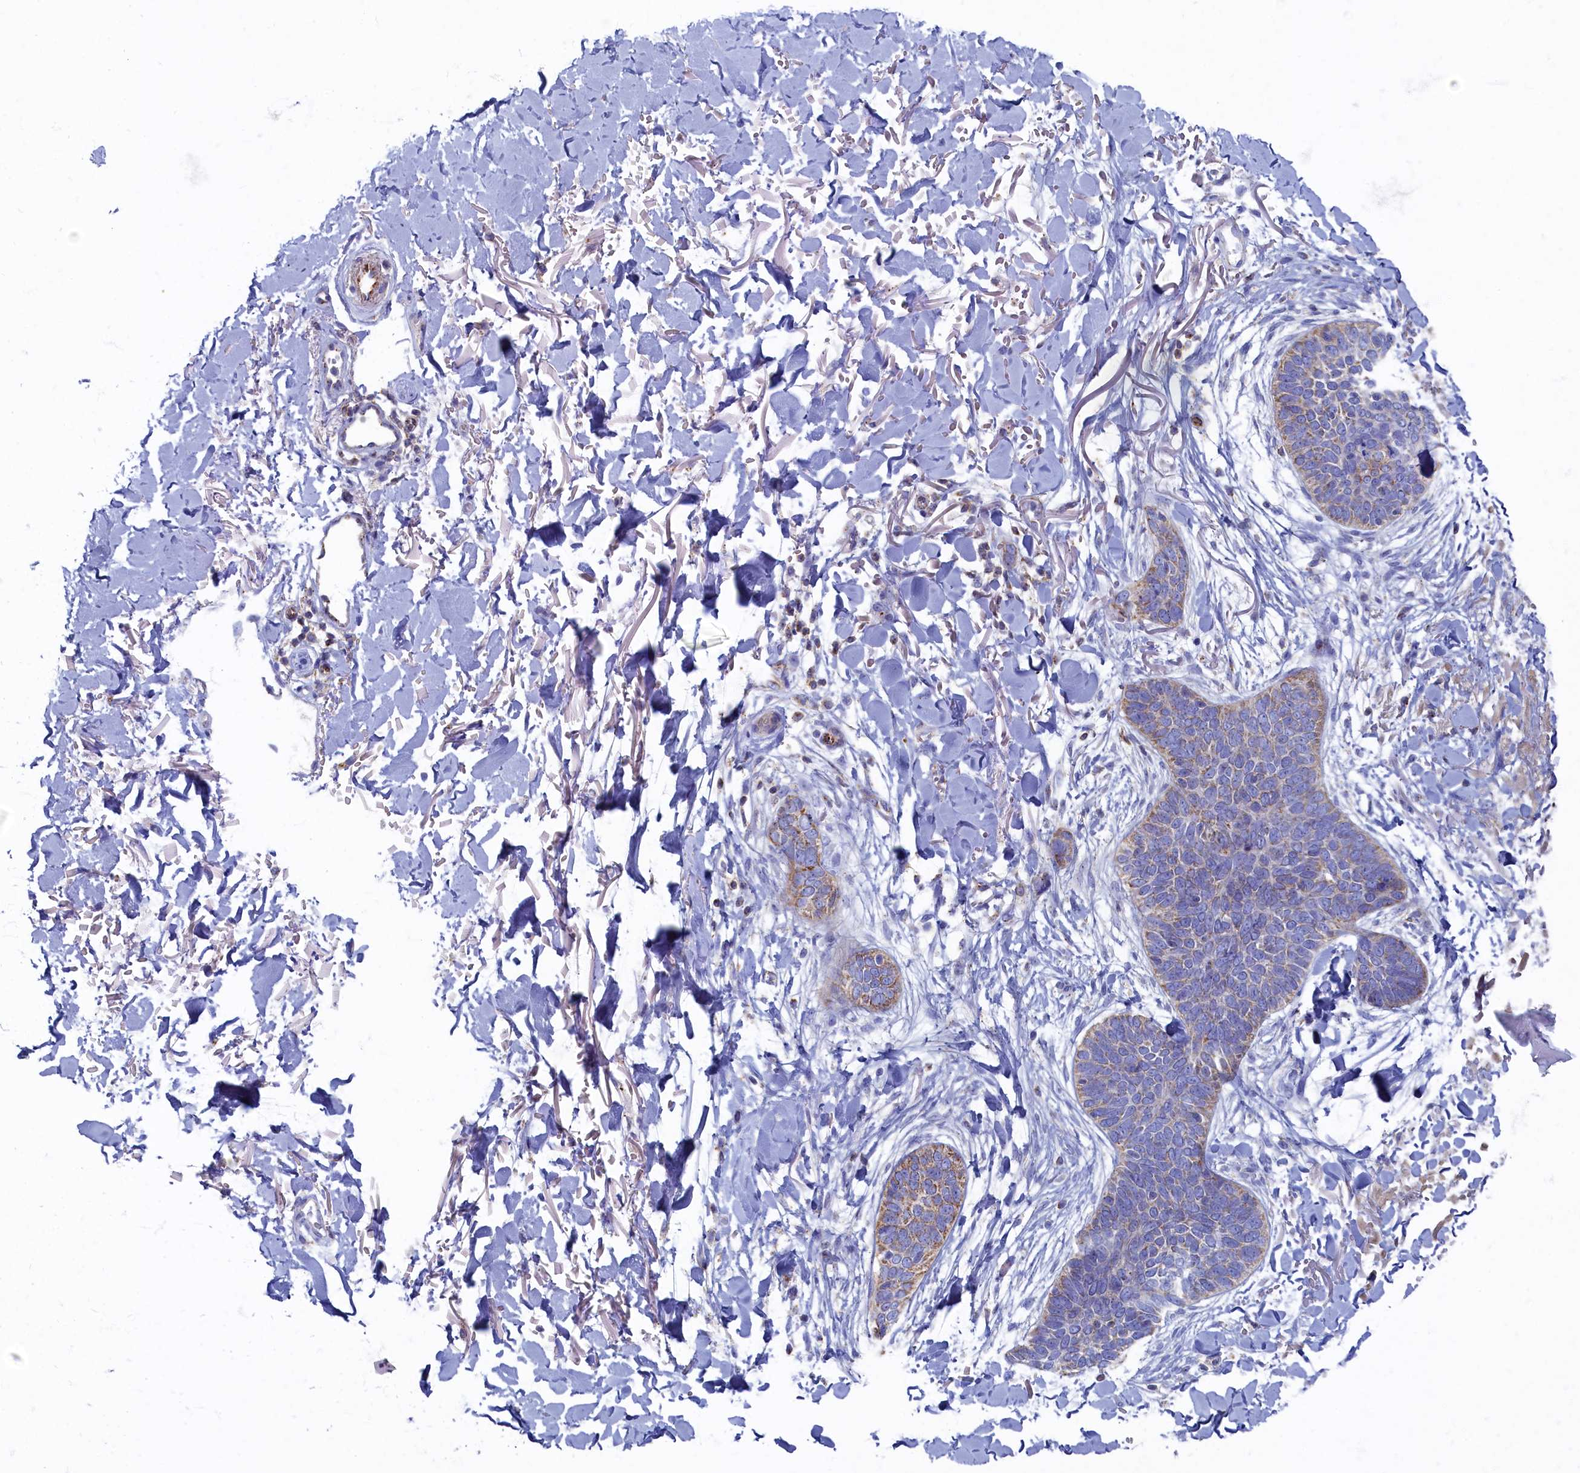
{"staining": {"intensity": "moderate", "quantity": "25%-75%", "location": "cytoplasmic/membranous"}, "tissue": "skin cancer", "cell_type": "Tumor cells", "image_type": "cancer", "snomed": [{"axis": "morphology", "description": "Basal cell carcinoma"}, {"axis": "topography", "description": "Skin"}], "caption": "Human skin basal cell carcinoma stained with a brown dye demonstrates moderate cytoplasmic/membranous positive expression in about 25%-75% of tumor cells.", "gene": "OCIAD2", "patient": {"sex": "male", "age": 85}}